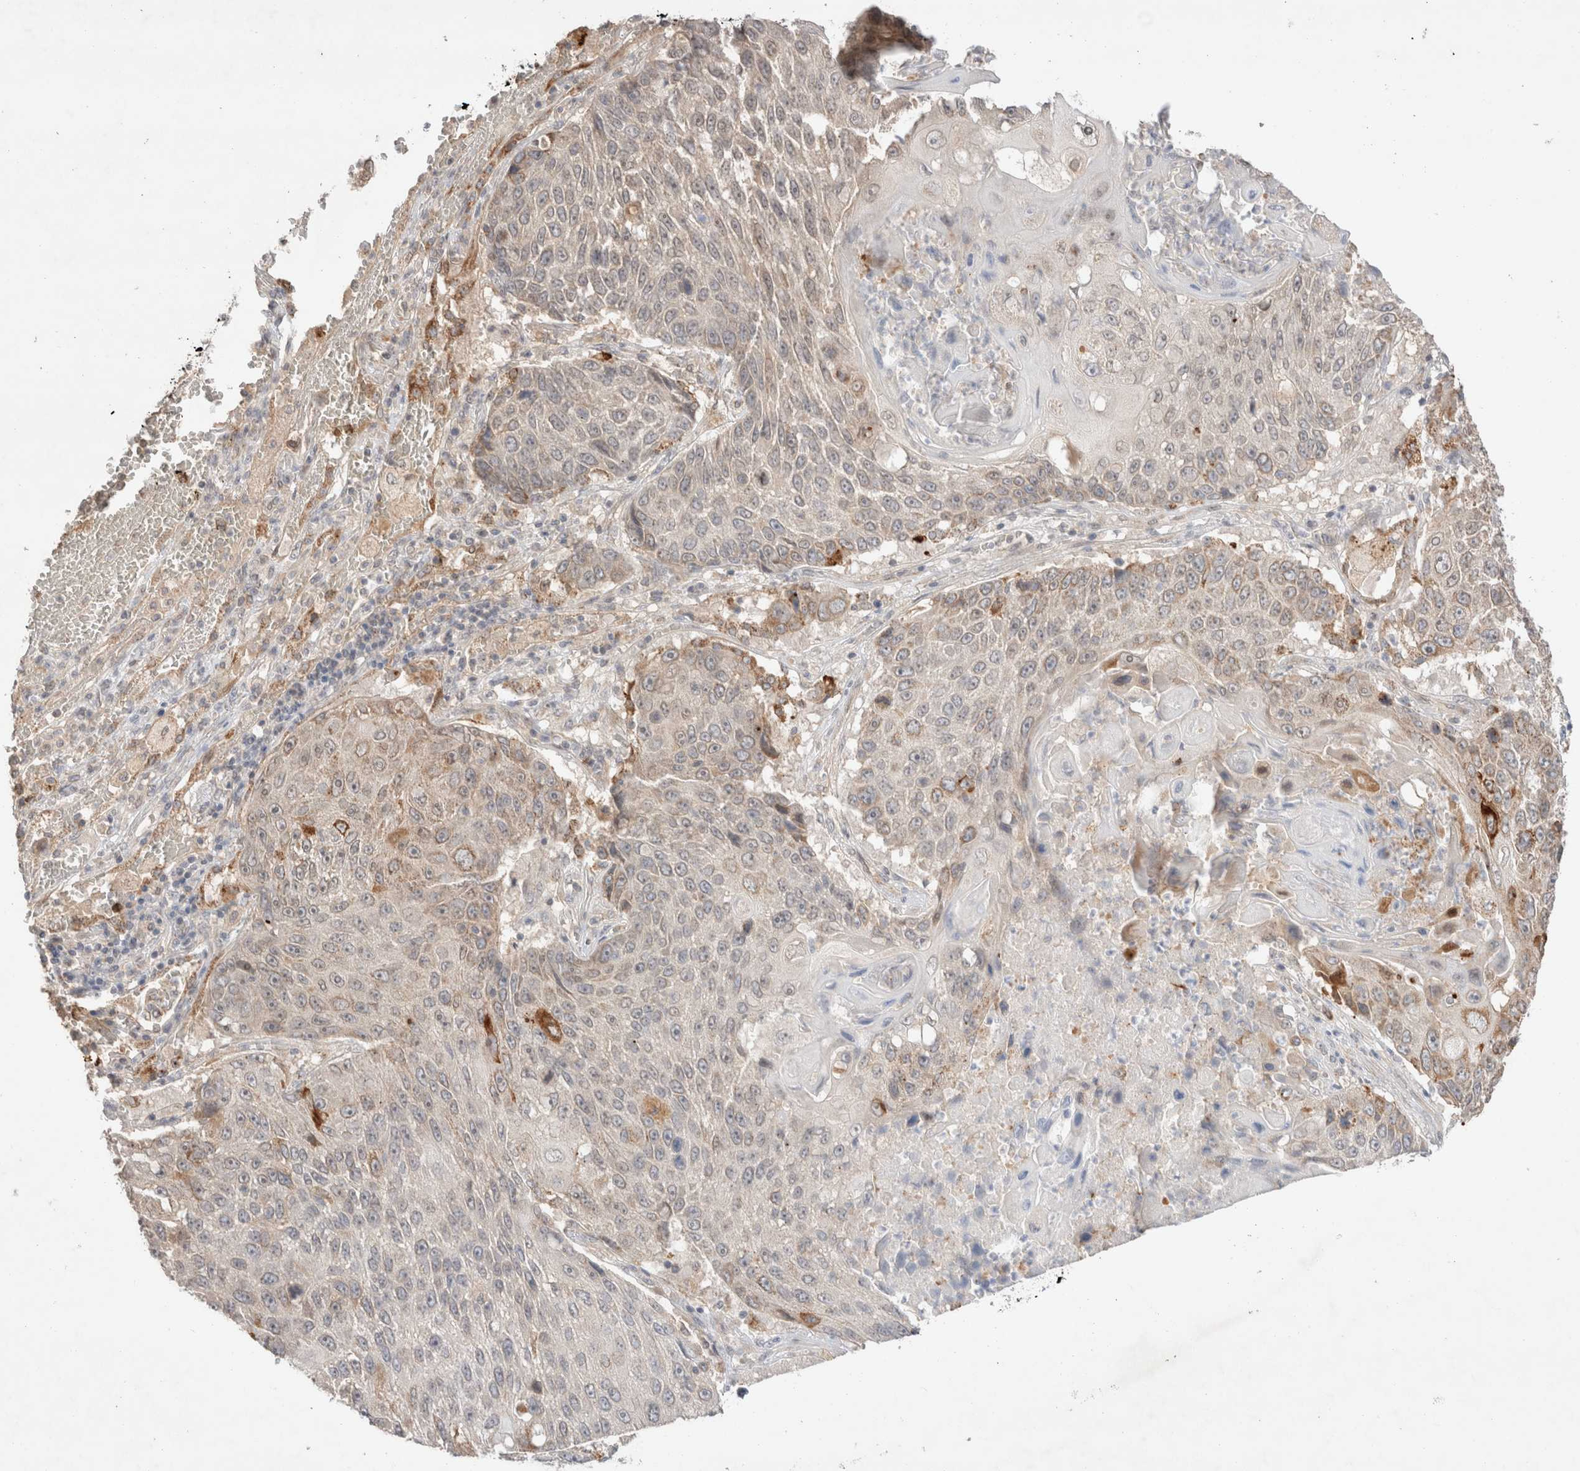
{"staining": {"intensity": "moderate", "quantity": "<25%", "location": "cytoplasmic/membranous"}, "tissue": "lung cancer", "cell_type": "Tumor cells", "image_type": "cancer", "snomed": [{"axis": "morphology", "description": "Adenocarcinoma, NOS"}, {"axis": "topography", "description": "Lung"}], "caption": "A brown stain highlights moderate cytoplasmic/membranous expression of a protein in human lung cancer tumor cells.", "gene": "TRIM41", "patient": {"sex": "male", "age": 64}}